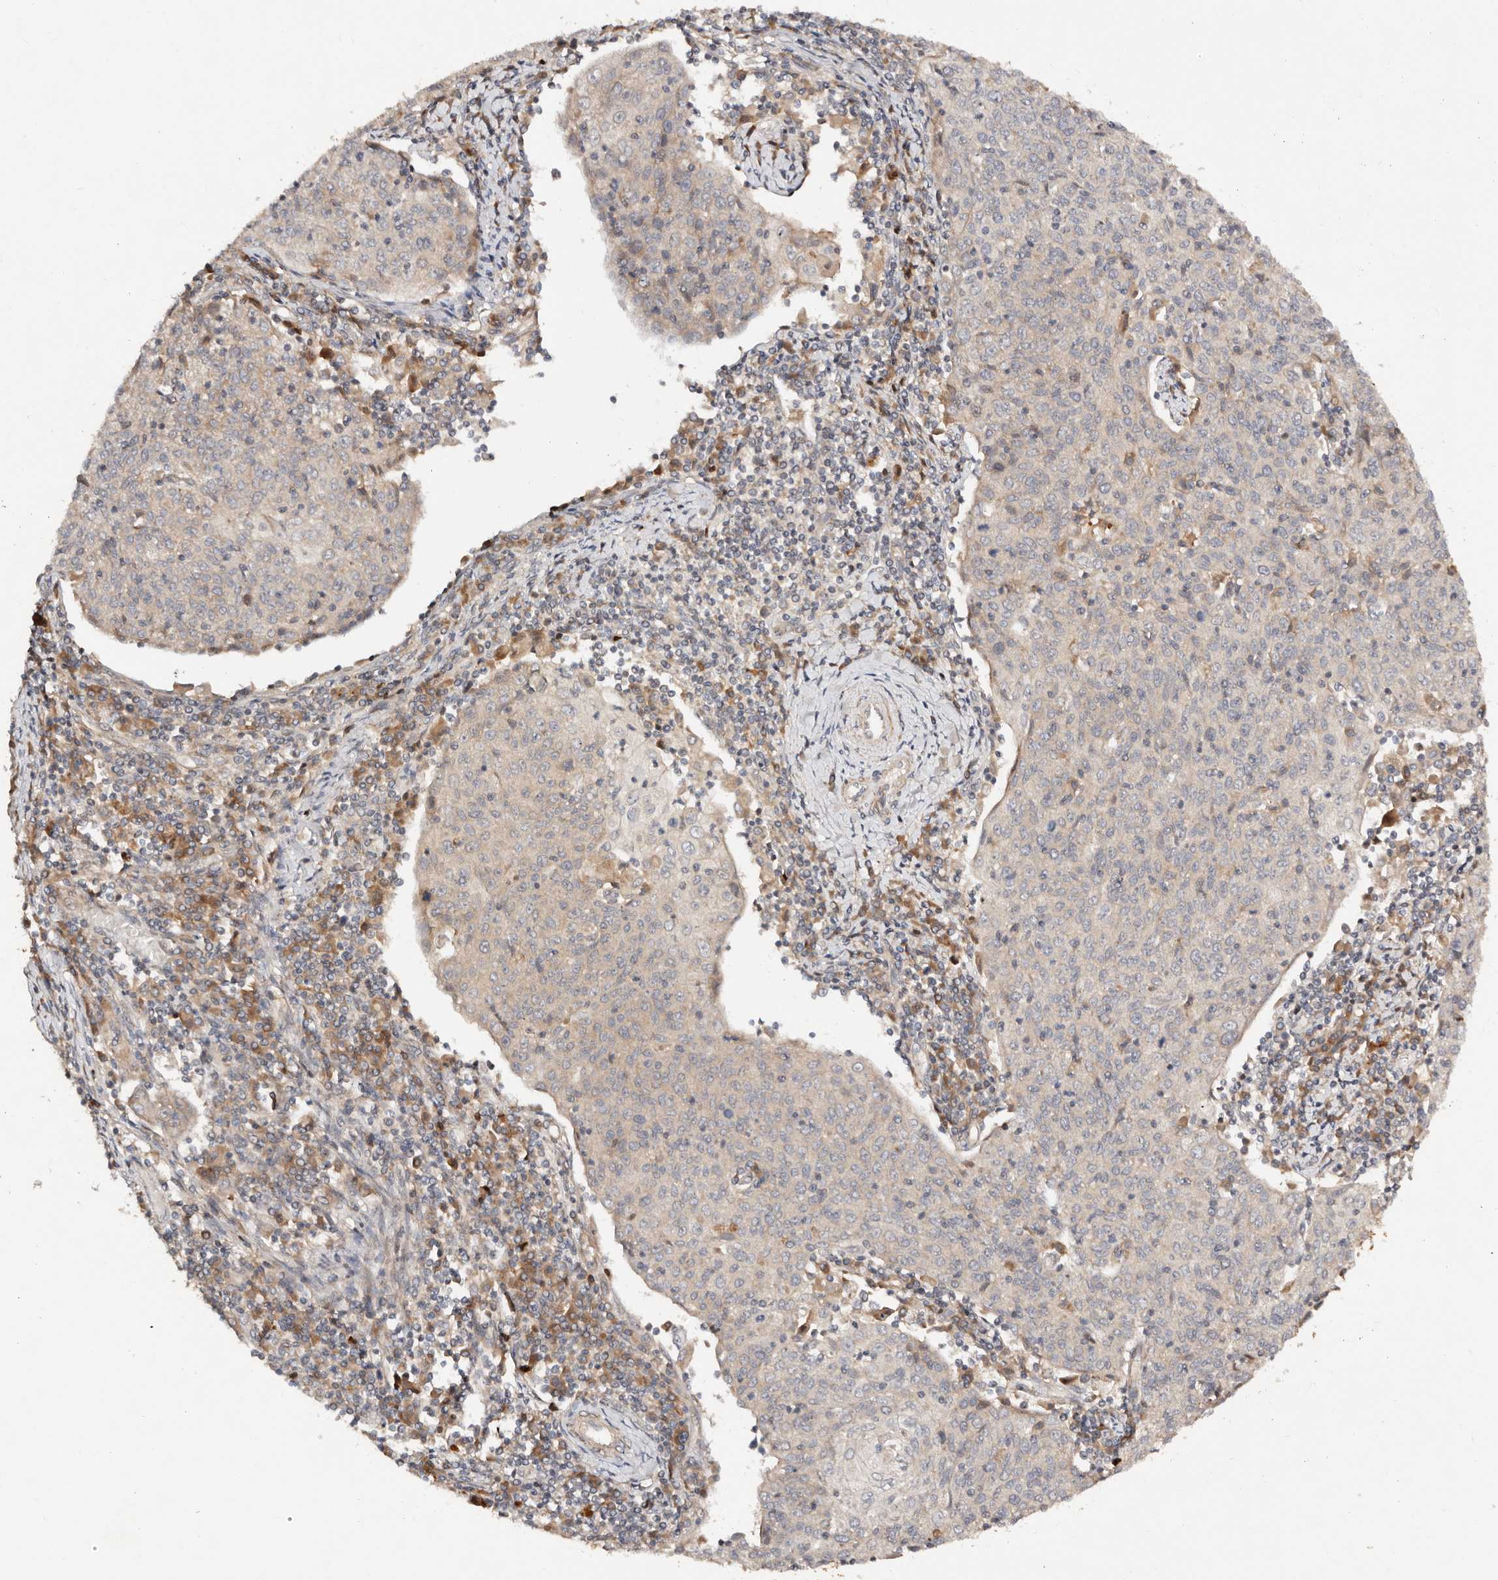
{"staining": {"intensity": "negative", "quantity": "none", "location": "none"}, "tissue": "cervical cancer", "cell_type": "Tumor cells", "image_type": "cancer", "snomed": [{"axis": "morphology", "description": "Squamous cell carcinoma, NOS"}, {"axis": "topography", "description": "Cervix"}], "caption": "High magnification brightfield microscopy of squamous cell carcinoma (cervical) stained with DAB (3,3'-diaminobenzidine) (brown) and counterstained with hematoxylin (blue): tumor cells show no significant staining. (DAB (3,3'-diaminobenzidine) immunohistochemistry (IHC) with hematoxylin counter stain).", "gene": "DENND11", "patient": {"sex": "female", "age": 48}}